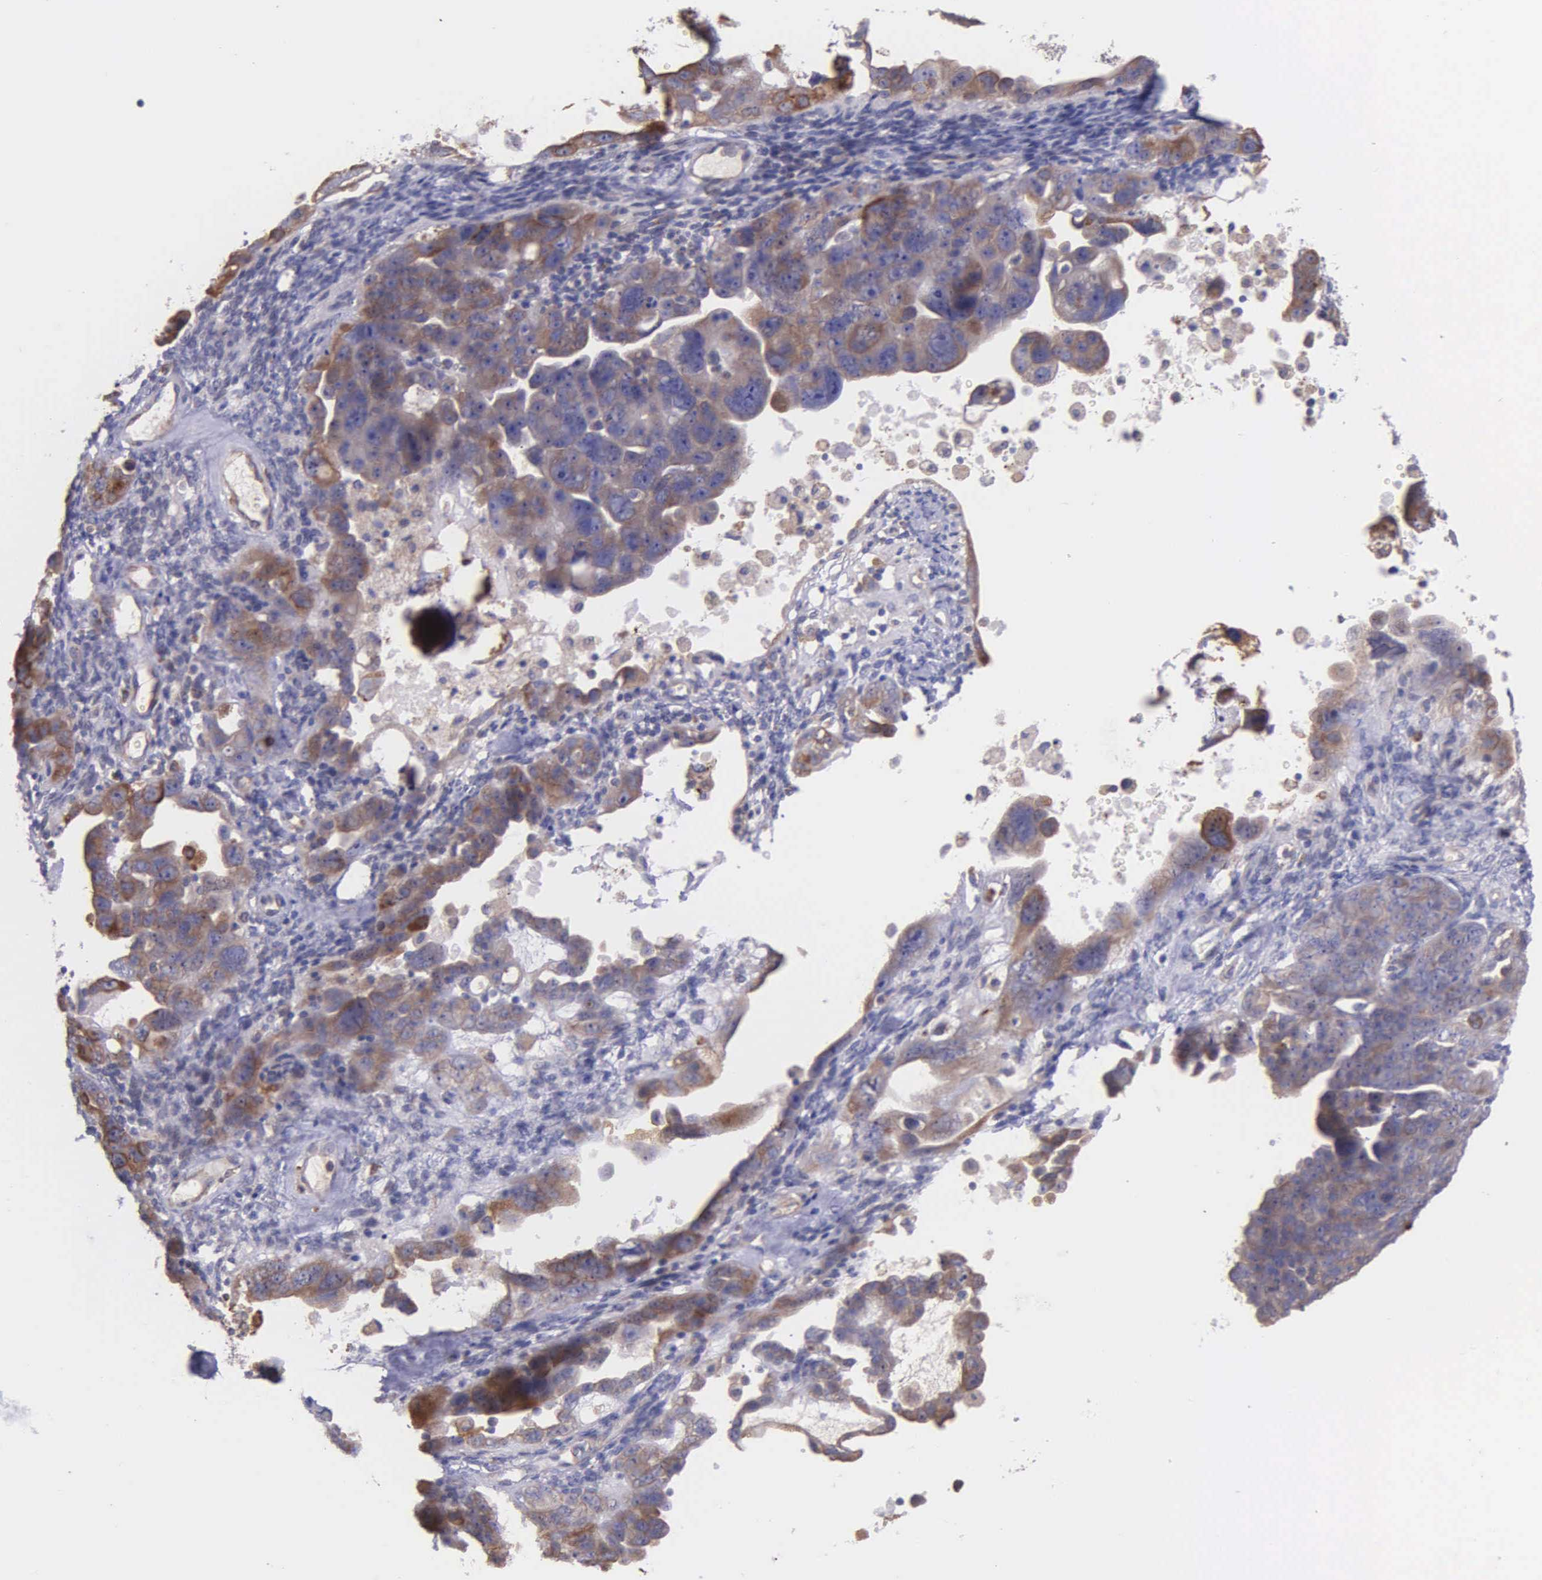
{"staining": {"intensity": "weak", "quantity": ">75%", "location": "cytoplasmic/membranous"}, "tissue": "ovarian cancer", "cell_type": "Tumor cells", "image_type": "cancer", "snomed": [{"axis": "morphology", "description": "Cystadenocarcinoma, serous, NOS"}, {"axis": "topography", "description": "Ovary"}], "caption": "Serous cystadenocarcinoma (ovarian) stained with immunohistochemistry demonstrates weak cytoplasmic/membranous expression in approximately >75% of tumor cells.", "gene": "ZC3H12B", "patient": {"sex": "female", "age": 66}}